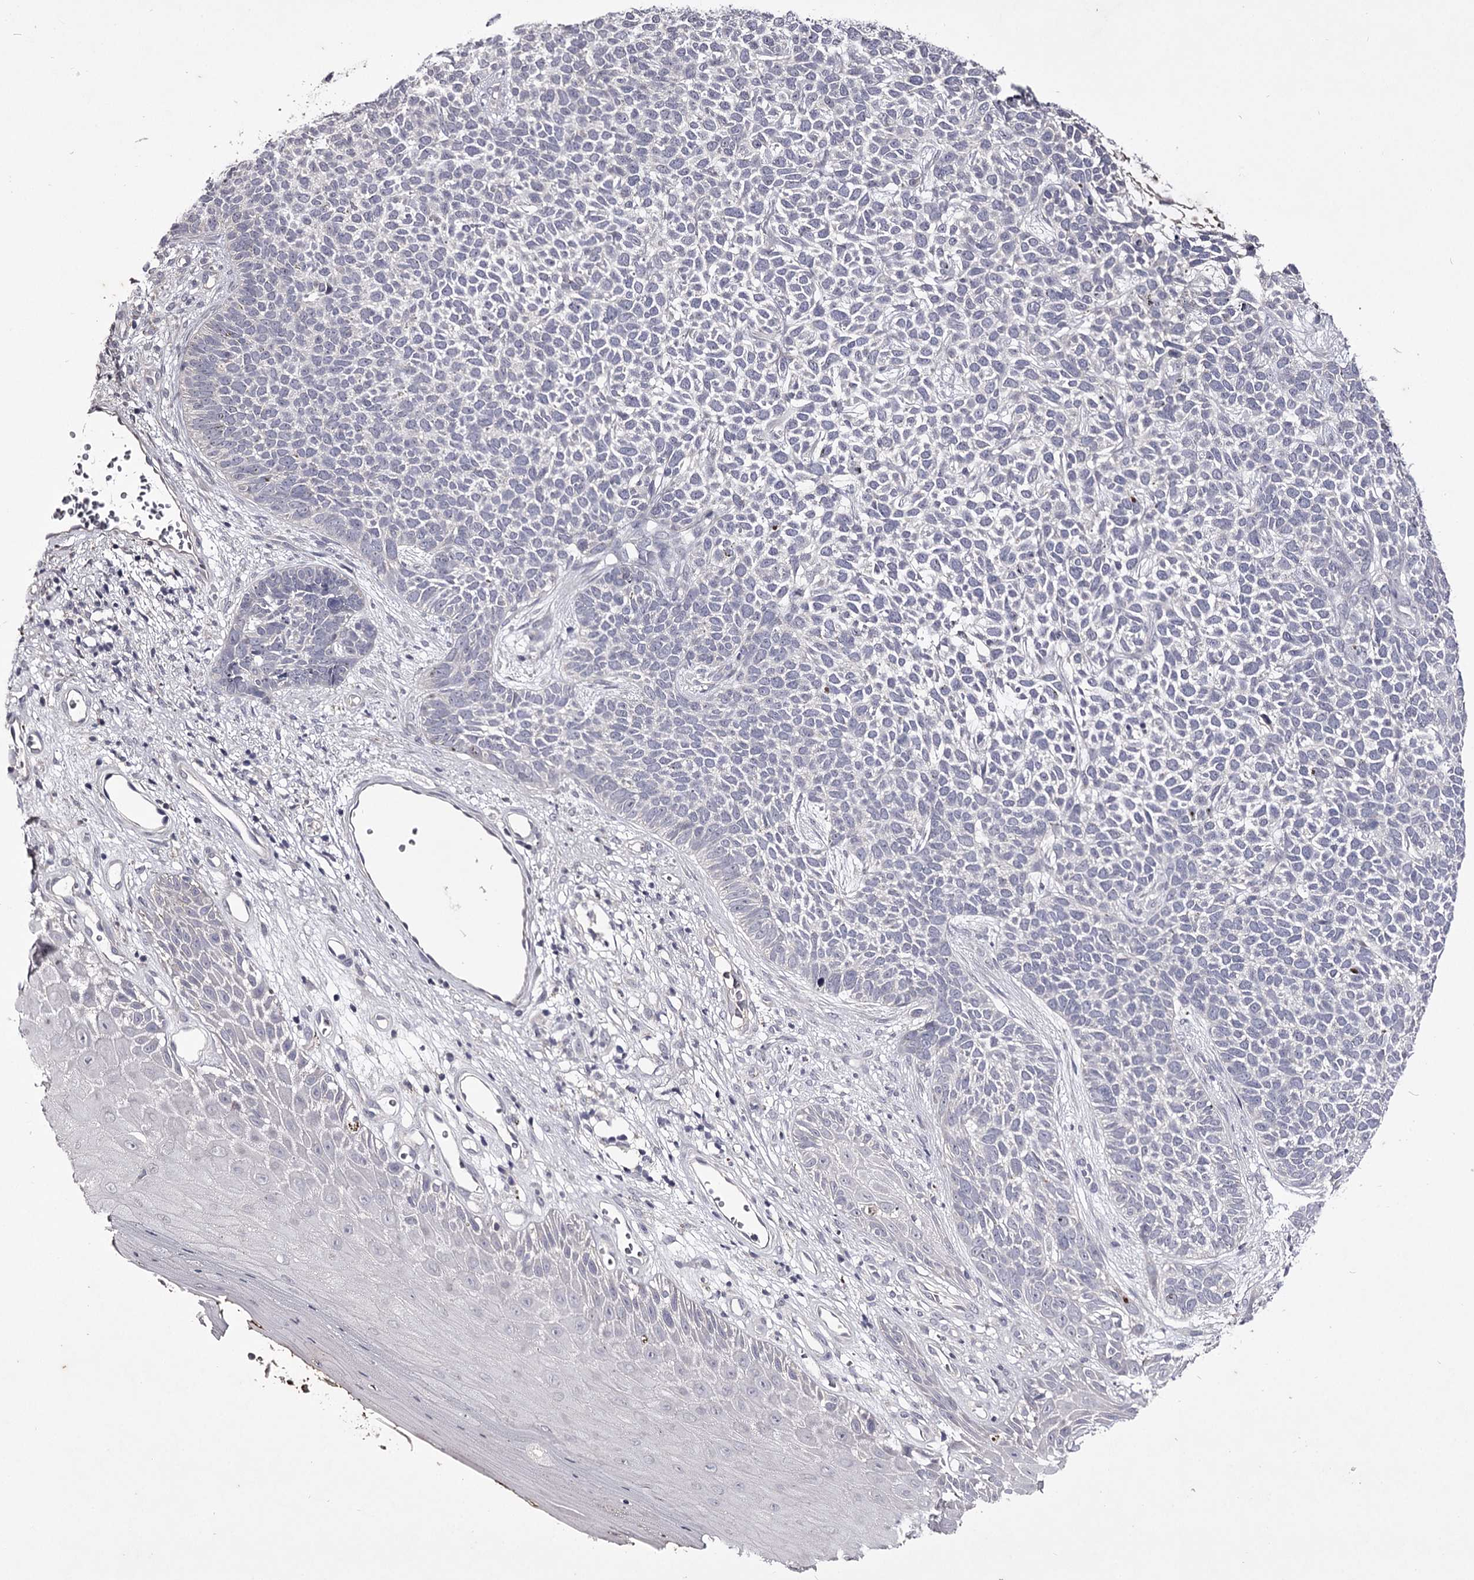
{"staining": {"intensity": "negative", "quantity": "none", "location": "none"}, "tissue": "skin cancer", "cell_type": "Tumor cells", "image_type": "cancer", "snomed": [{"axis": "morphology", "description": "Basal cell carcinoma"}, {"axis": "topography", "description": "Skin"}], "caption": "IHC micrograph of neoplastic tissue: skin basal cell carcinoma stained with DAB (3,3'-diaminobenzidine) exhibits no significant protein positivity in tumor cells.", "gene": "PRM2", "patient": {"sex": "female", "age": 84}}